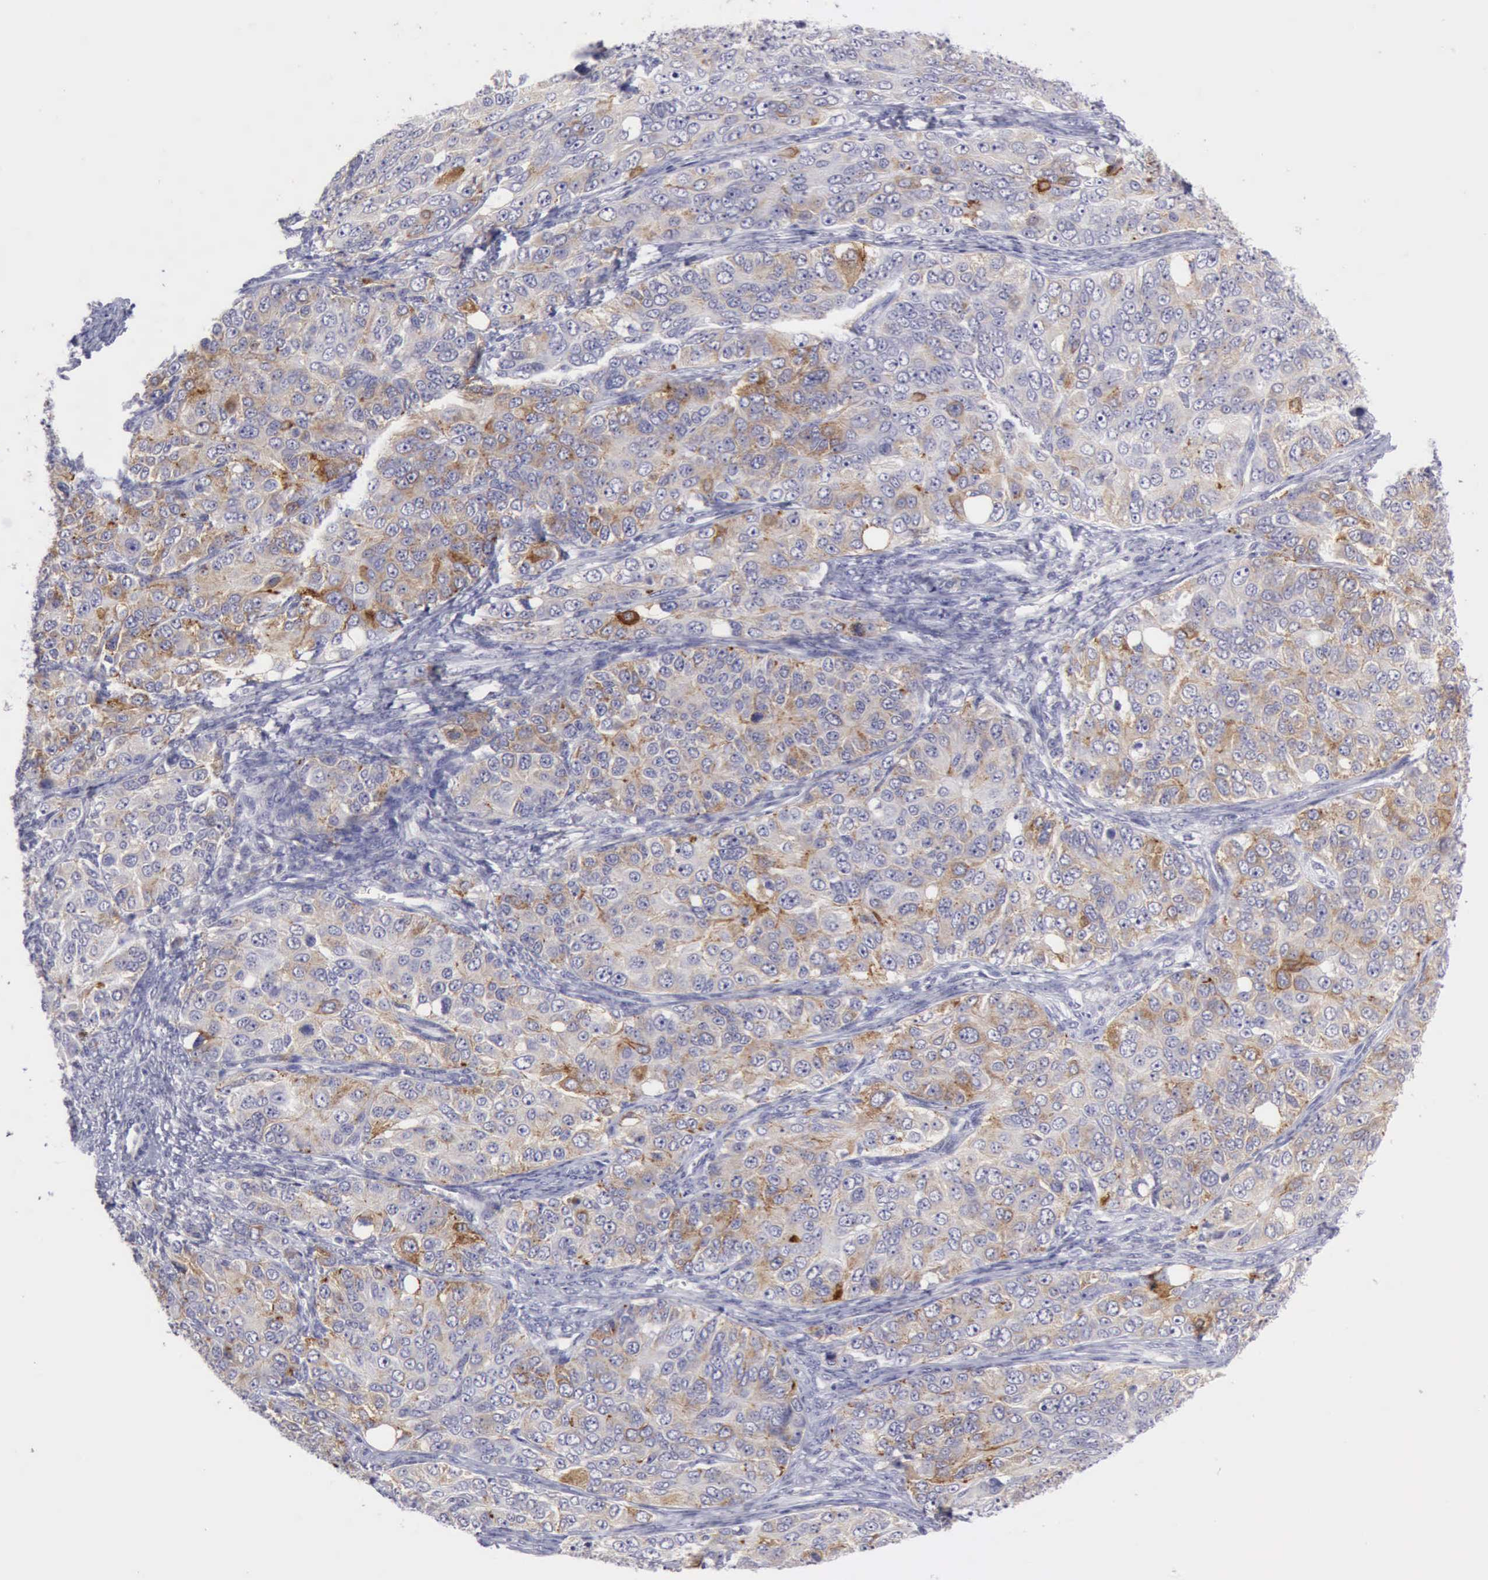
{"staining": {"intensity": "moderate", "quantity": "<25%", "location": "cytoplasmic/membranous"}, "tissue": "ovarian cancer", "cell_type": "Tumor cells", "image_type": "cancer", "snomed": [{"axis": "morphology", "description": "Carcinoma, endometroid"}, {"axis": "topography", "description": "Ovary"}], "caption": "Ovarian cancer was stained to show a protein in brown. There is low levels of moderate cytoplasmic/membranous staining in approximately <25% of tumor cells.", "gene": "TFRC", "patient": {"sex": "female", "age": 51}}